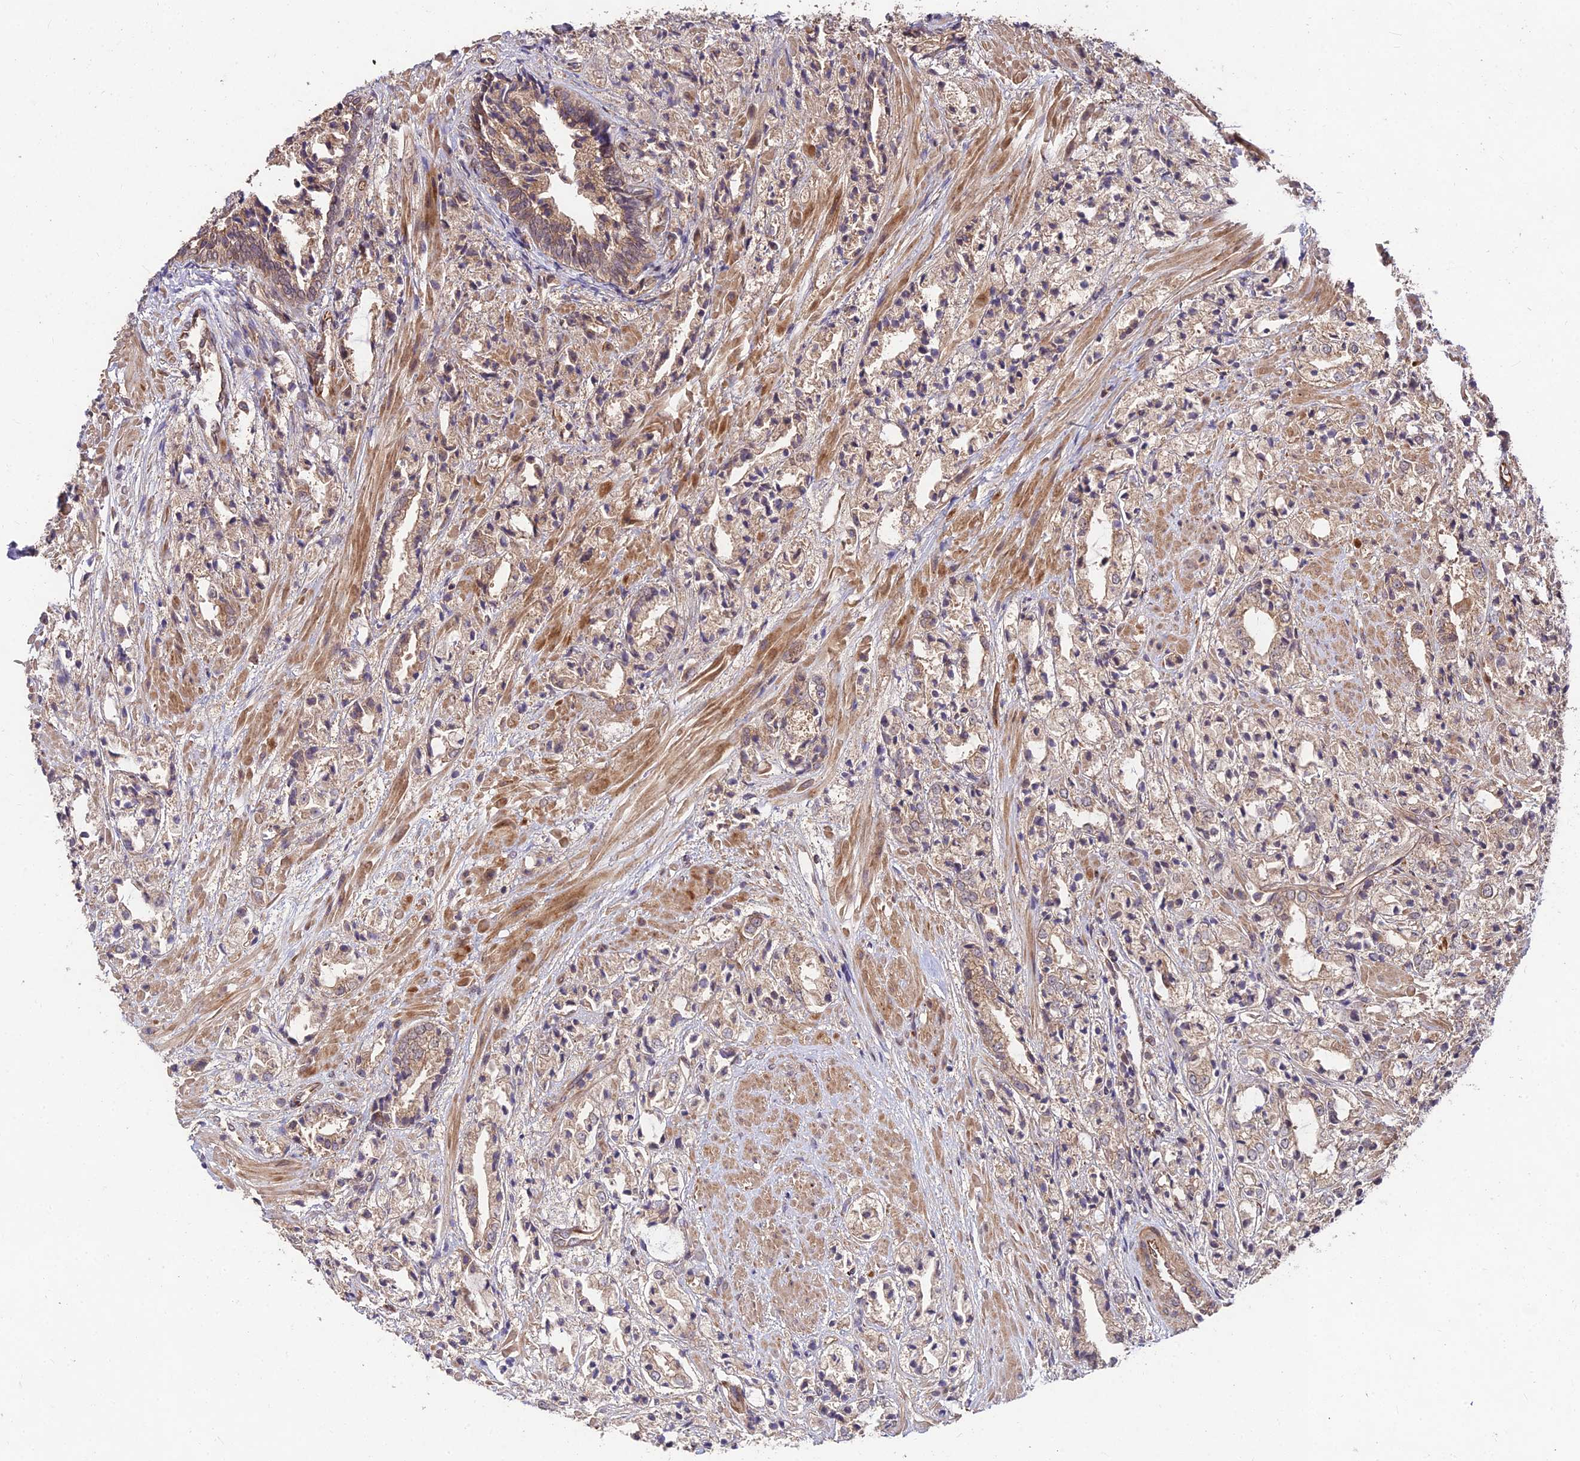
{"staining": {"intensity": "moderate", "quantity": "25%-75%", "location": "cytoplasmic/membranous"}, "tissue": "prostate cancer", "cell_type": "Tumor cells", "image_type": "cancer", "snomed": [{"axis": "morphology", "description": "Adenocarcinoma, High grade"}, {"axis": "topography", "description": "Prostate"}], "caption": "There is medium levels of moderate cytoplasmic/membranous positivity in tumor cells of prostate cancer (high-grade adenocarcinoma), as demonstrated by immunohistochemical staining (brown color).", "gene": "MKKS", "patient": {"sex": "male", "age": 50}}